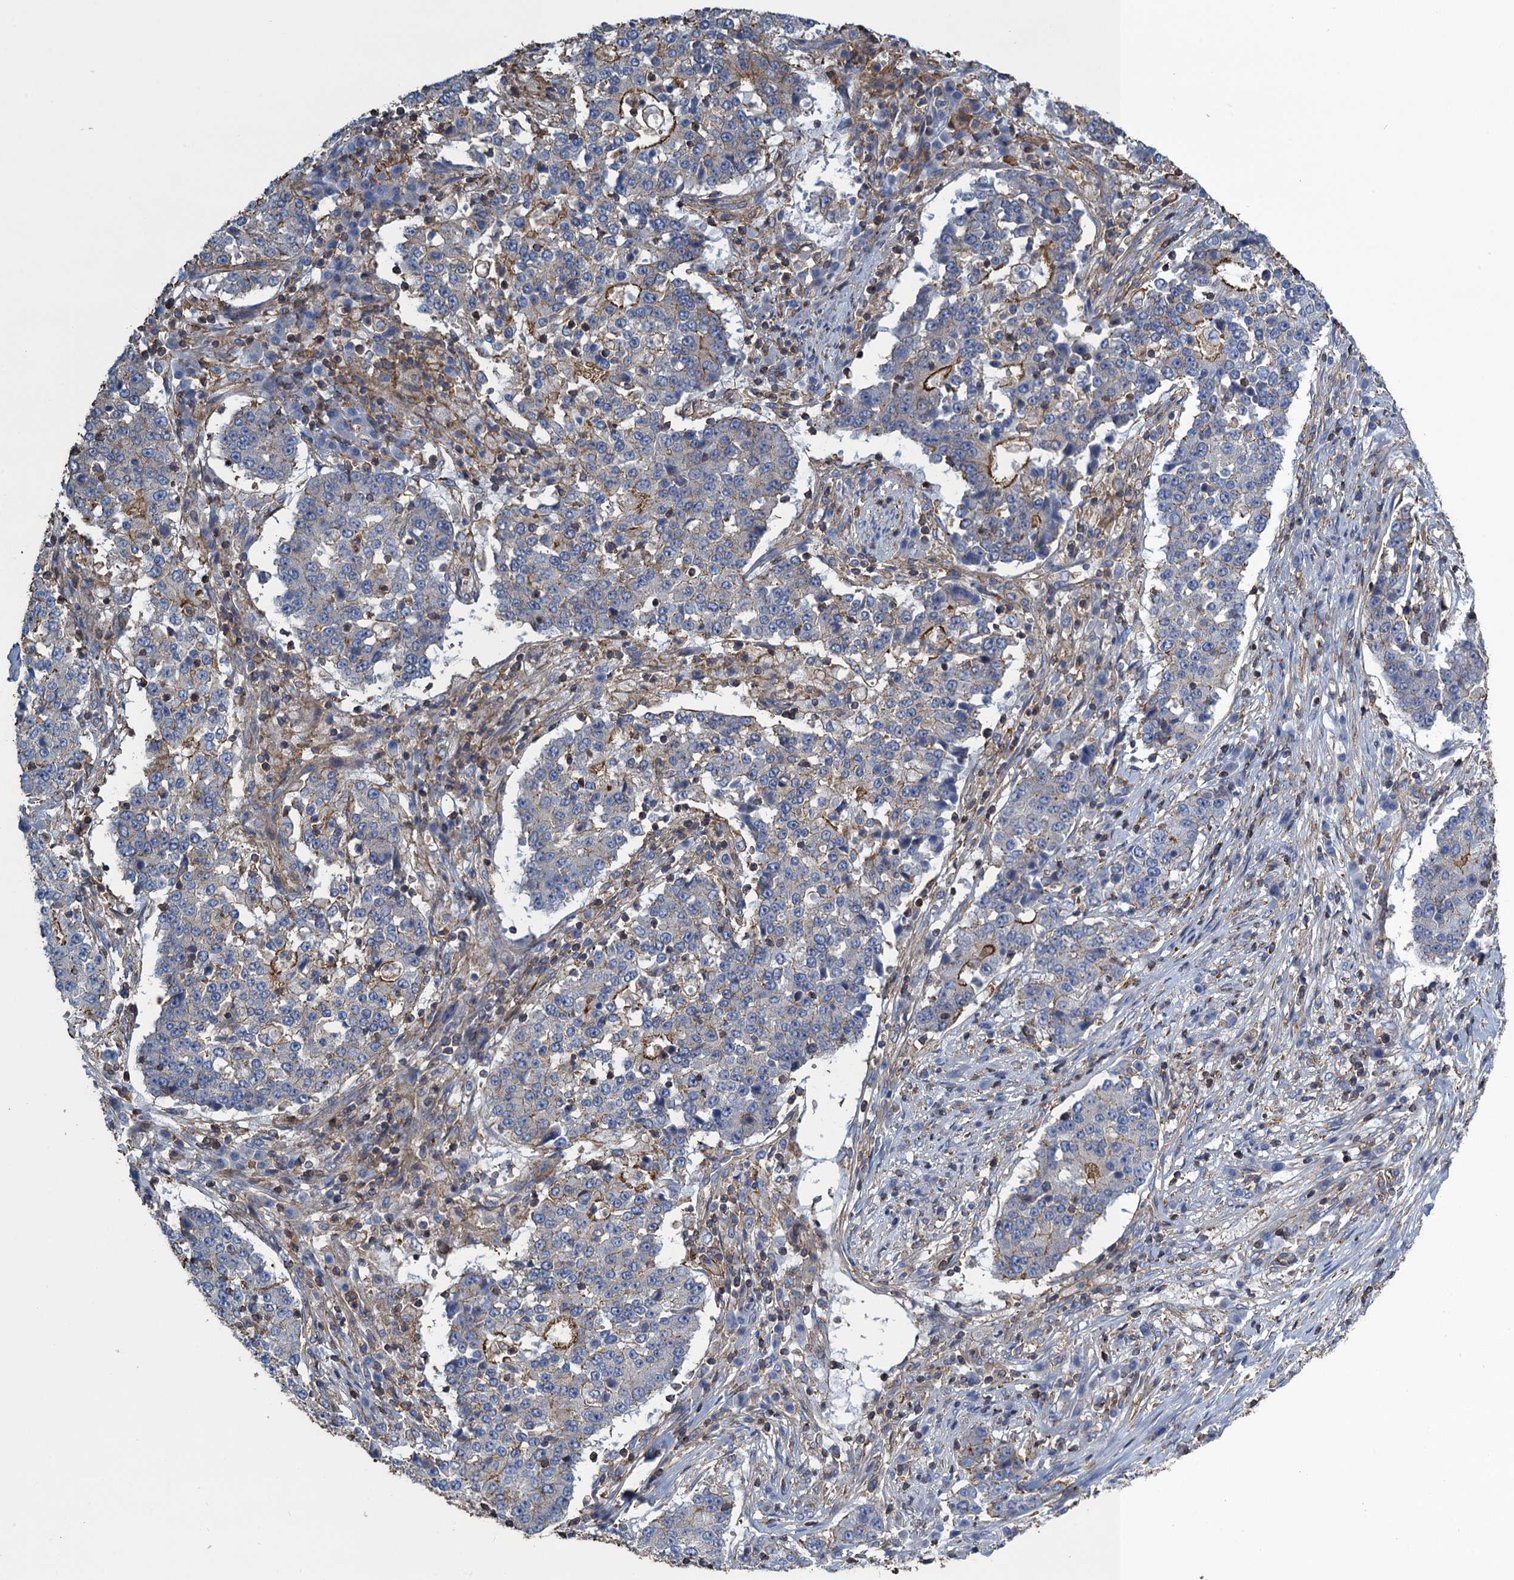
{"staining": {"intensity": "strong", "quantity": "<25%", "location": "cytoplasmic/membranous"}, "tissue": "stomach cancer", "cell_type": "Tumor cells", "image_type": "cancer", "snomed": [{"axis": "morphology", "description": "Adenocarcinoma, NOS"}, {"axis": "topography", "description": "Stomach"}], "caption": "The photomicrograph shows staining of stomach adenocarcinoma, revealing strong cytoplasmic/membranous protein staining (brown color) within tumor cells.", "gene": "PROSER2", "patient": {"sex": "male", "age": 59}}